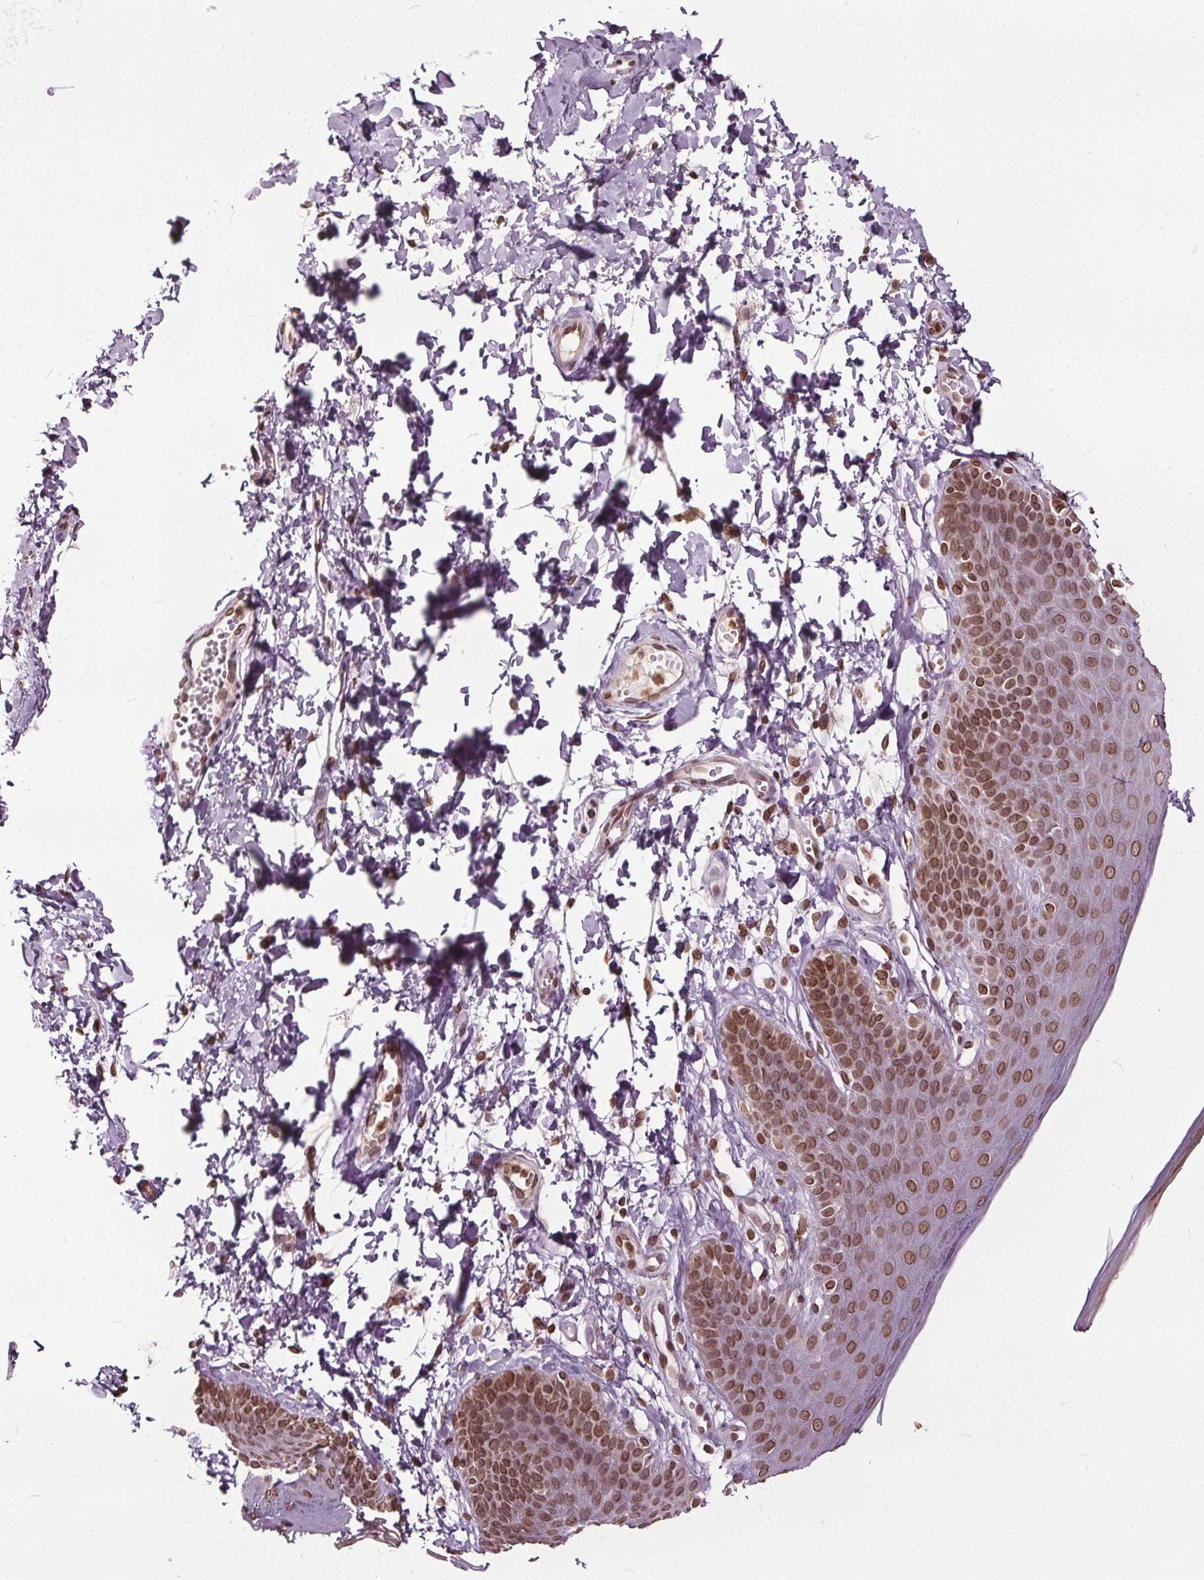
{"staining": {"intensity": "moderate", "quantity": ">75%", "location": "cytoplasmic/membranous,nuclear"}, "tissue": "skin", "cell_type": "Epidermal cells", "image_type": "normal", "snomed": [{"axis": "morphology", "description": "Normal tissue, NOS"}, {"axis": "topography", "description": "Anal"}], "caption": "This image reveals IHC staining of unremarkable human skin, with medium moderate cytoplasmic/membranous,nuclear positivity in about >75% of epidermal cells.", "gene": "TTC39C", "patient": {"sex": "male", "age": 53}}